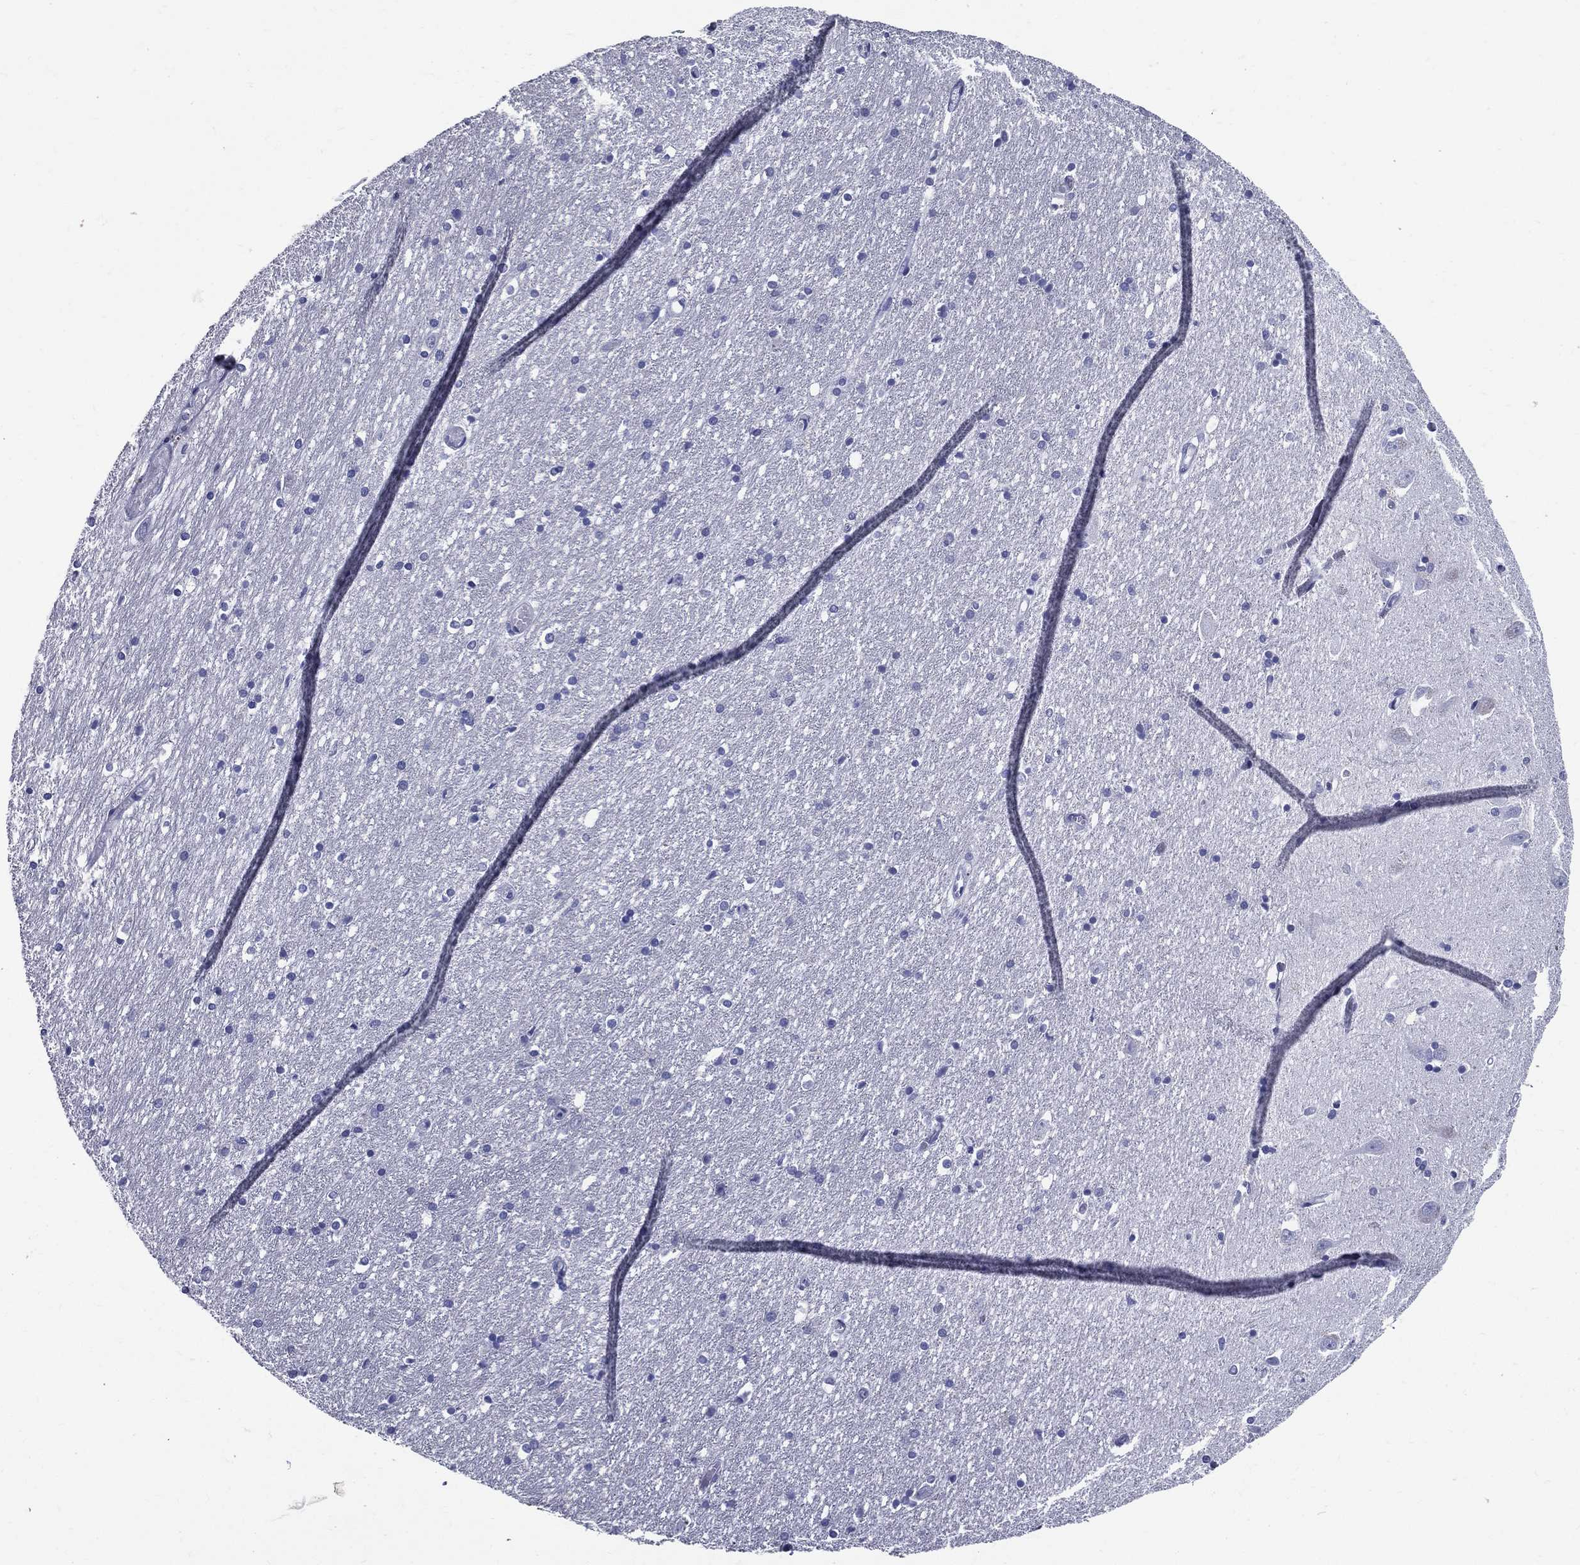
{"staining": {"intensity": "negative", "quantity": "none", "location": "none"}, "tissue": "hippocampus", "cell_type": "Glial cells", "image_type": "normal", "snomed": [{"axis": "morphology", "description": "Normal tissue, NOS"}, {"axis": "topography", "description": "Lateral ventricle wall"}, {"axis": "topography", "description": "Hippocampus"}], "caption": "IHC of normal human hippocampus displays no expression in glial cells.", "gene": "ACE2", "patient": {"sex": "female", "age": 63}}